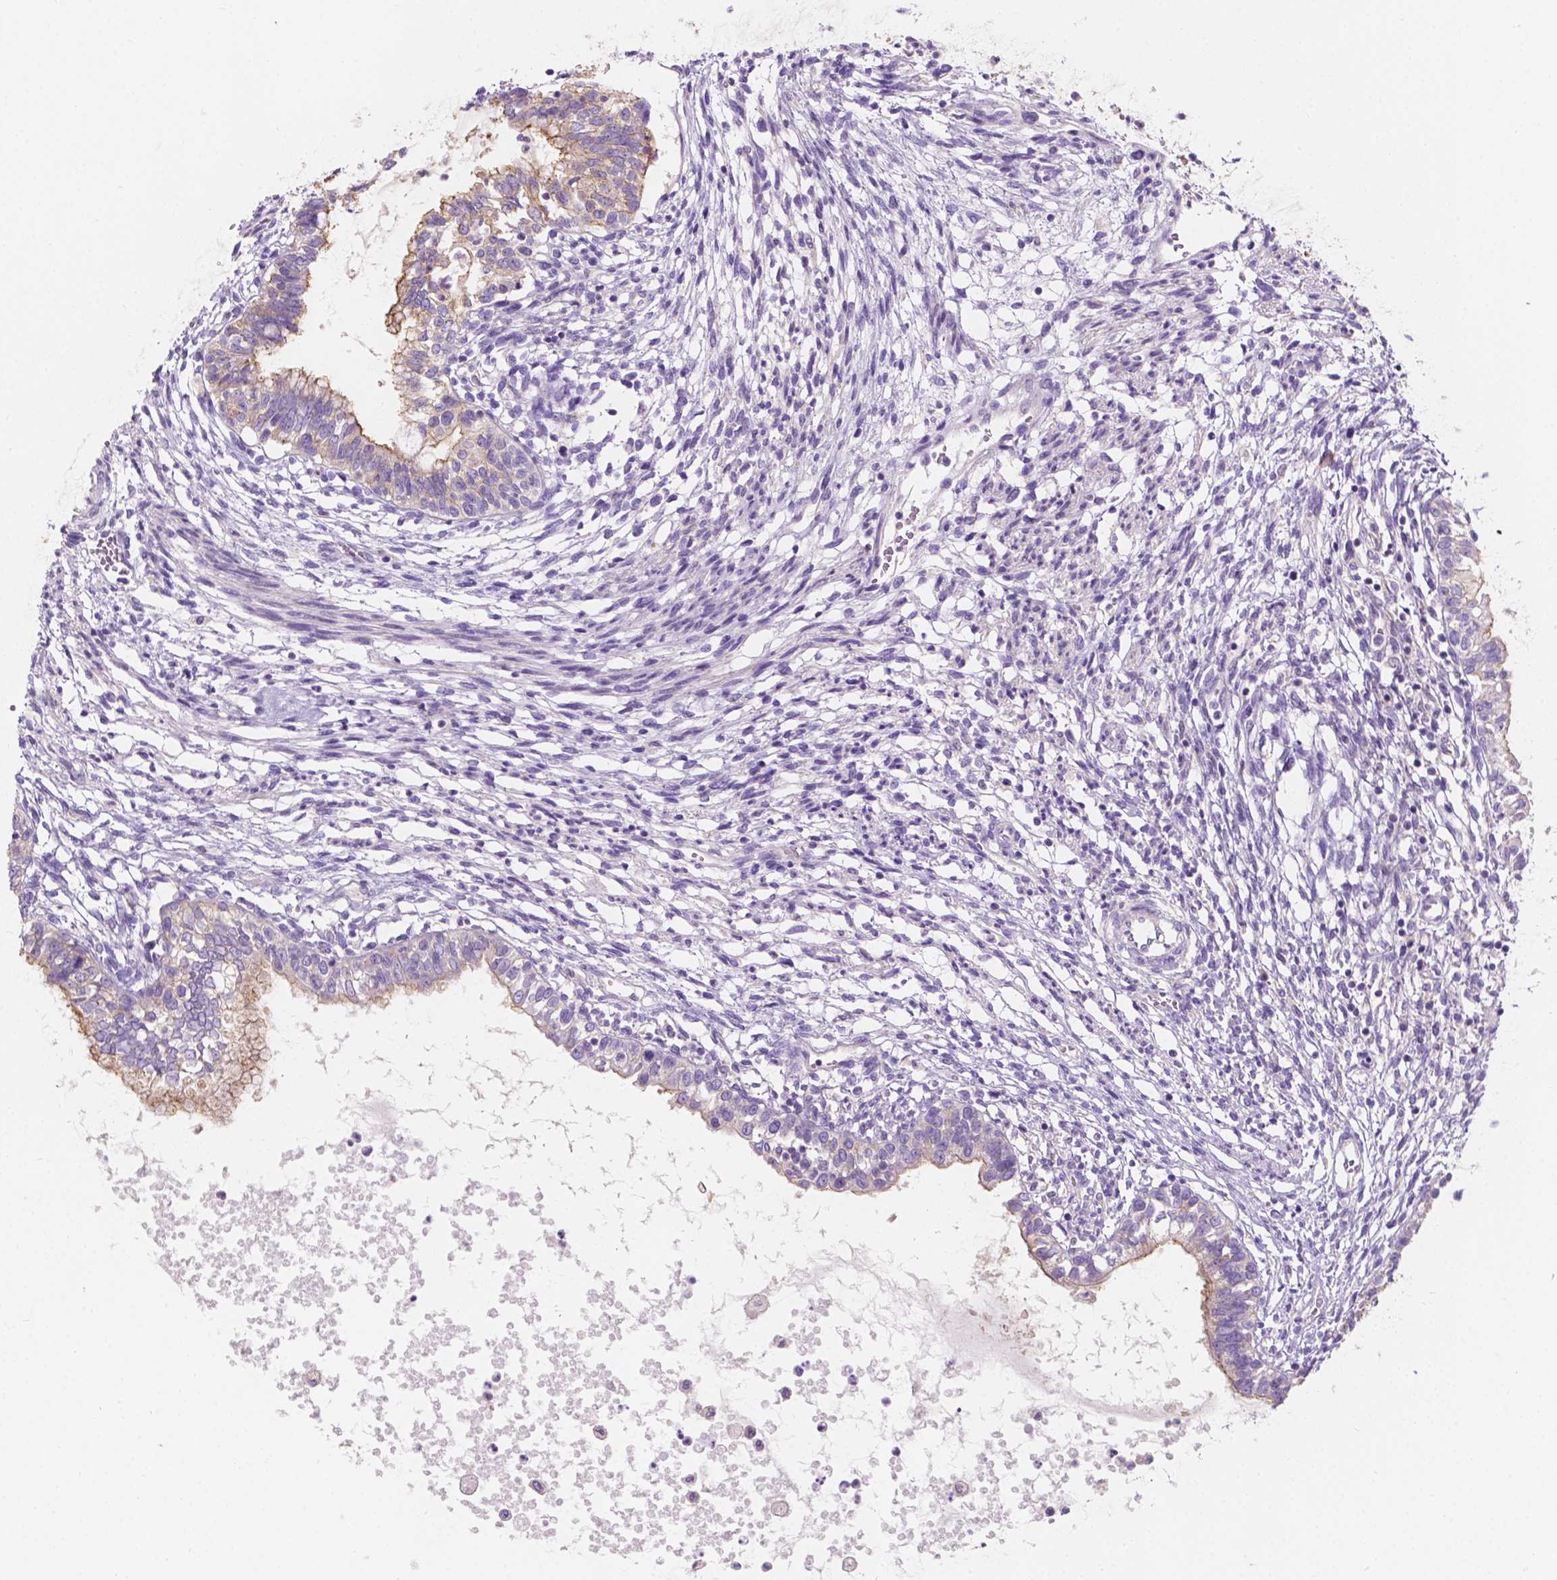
{"staining": {"intensity": "negative", "quantity": "none", "location": "none"}, "tissue": "testis cancer", "cell_type": "Tumor cells", "image_type": "cancer", "snomed": [{"axis": "morphology", "description": "Carcinoma, Embryonal, NOS"}, {"axis": "topography", "description": "Testis"}], "caption": "Immunohistochemistry (IHC) of human embryonal carcinoma (testis) displays no staining in tumor cells. Nuclei are stained in blue.", "gene": "SIRT2", "patient": {"sex": "male", "age": 37}}